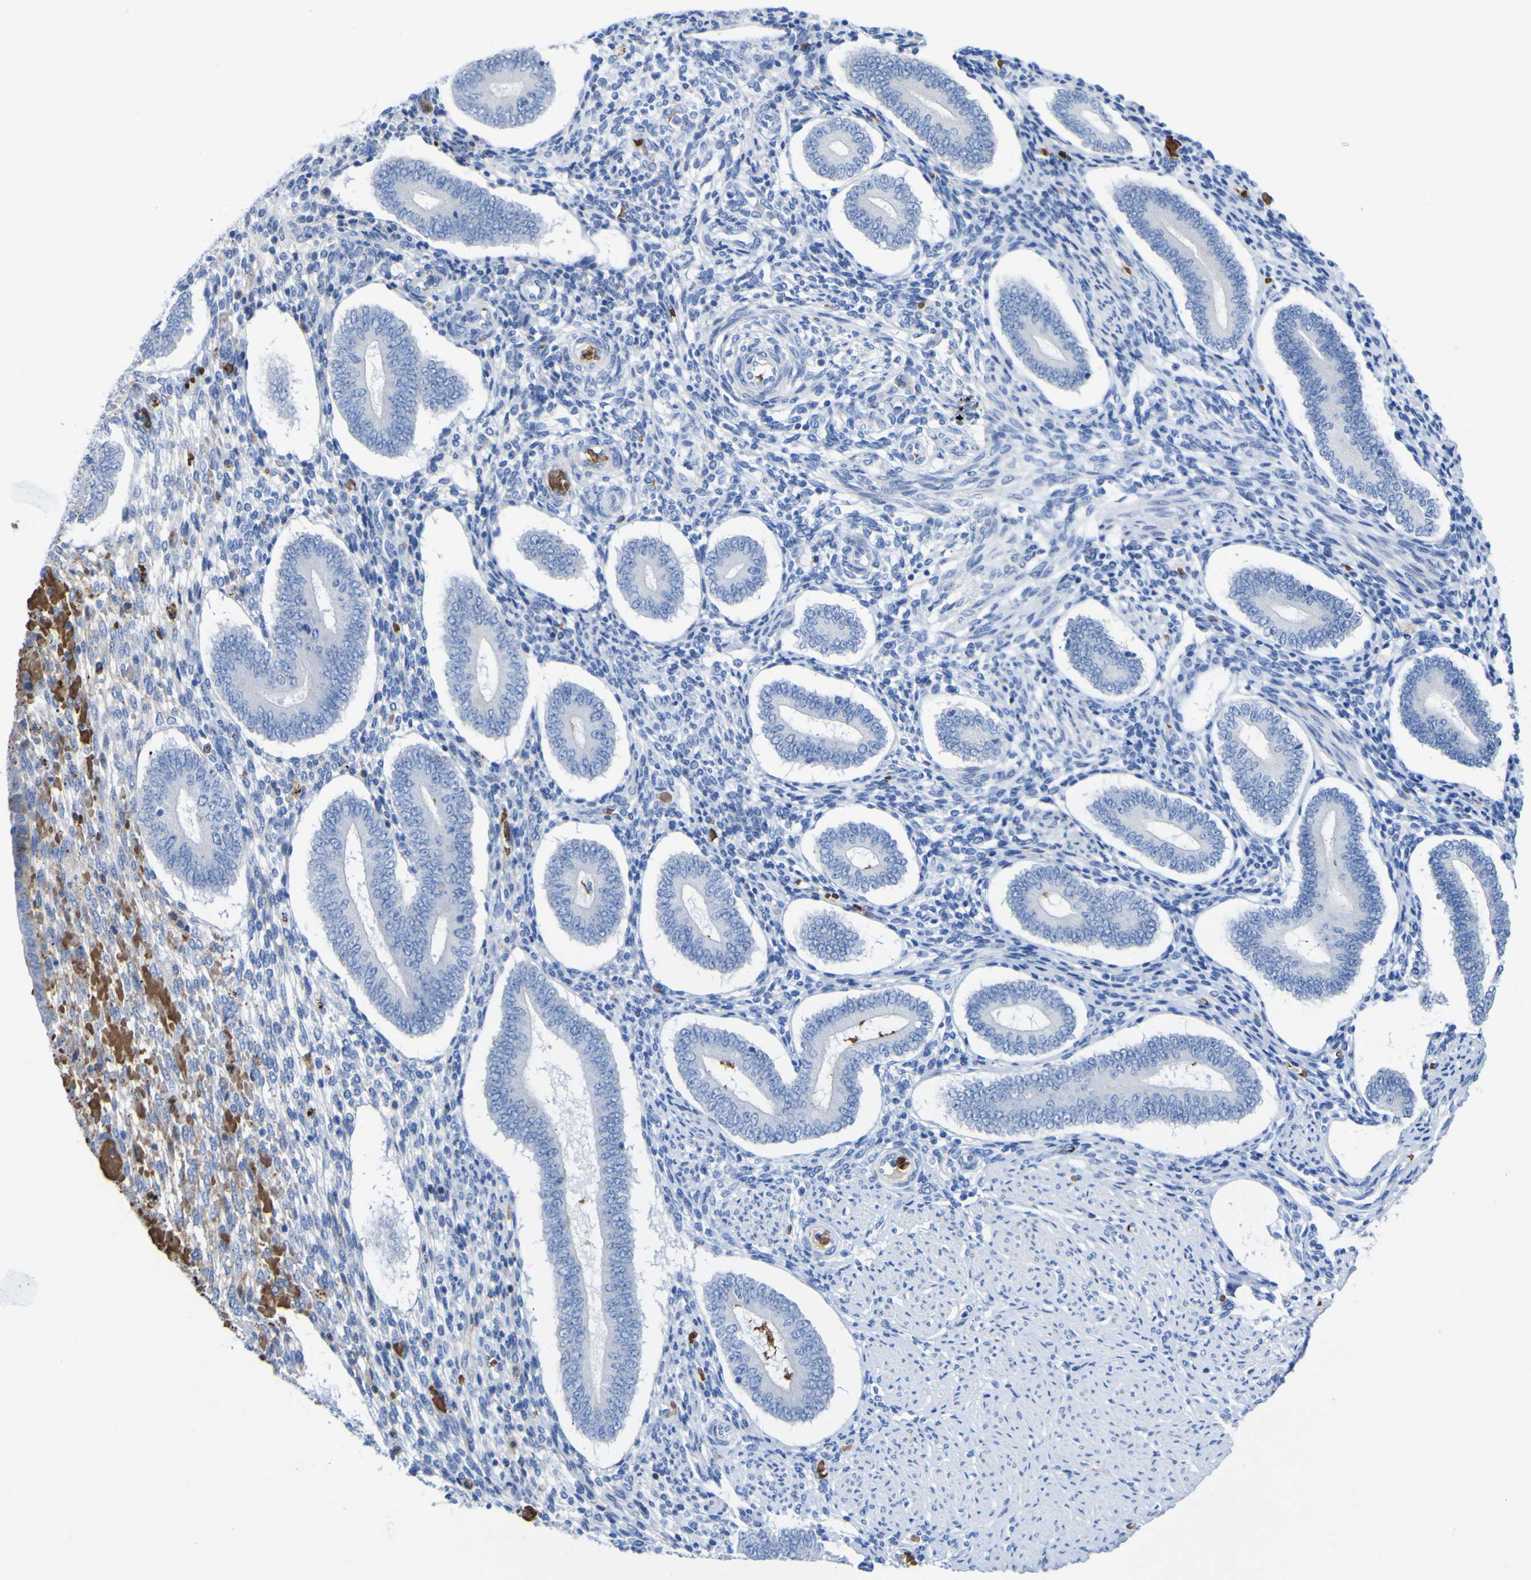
{"staining": {"intensity": "negative", "quantity": "none", "location": "none"}, "tissue": "endometrium", "cell_type": "Cells in endometrial stroma", "image_type": "normal", "snomed": [{"axis": "morphology", "description": "Normal tissue, NOS"}, {"axis": "topography", "description": "Endometrium"}], "caption": "Benign endometrium was stained to show a protein in brown. There is no significant expression in cells in endometrial stroma. (DAB IHC visualized using brightfield microscopy, high magnification).", "gene": "GCM1", "patient": {"sex": "female", "age": 42}}